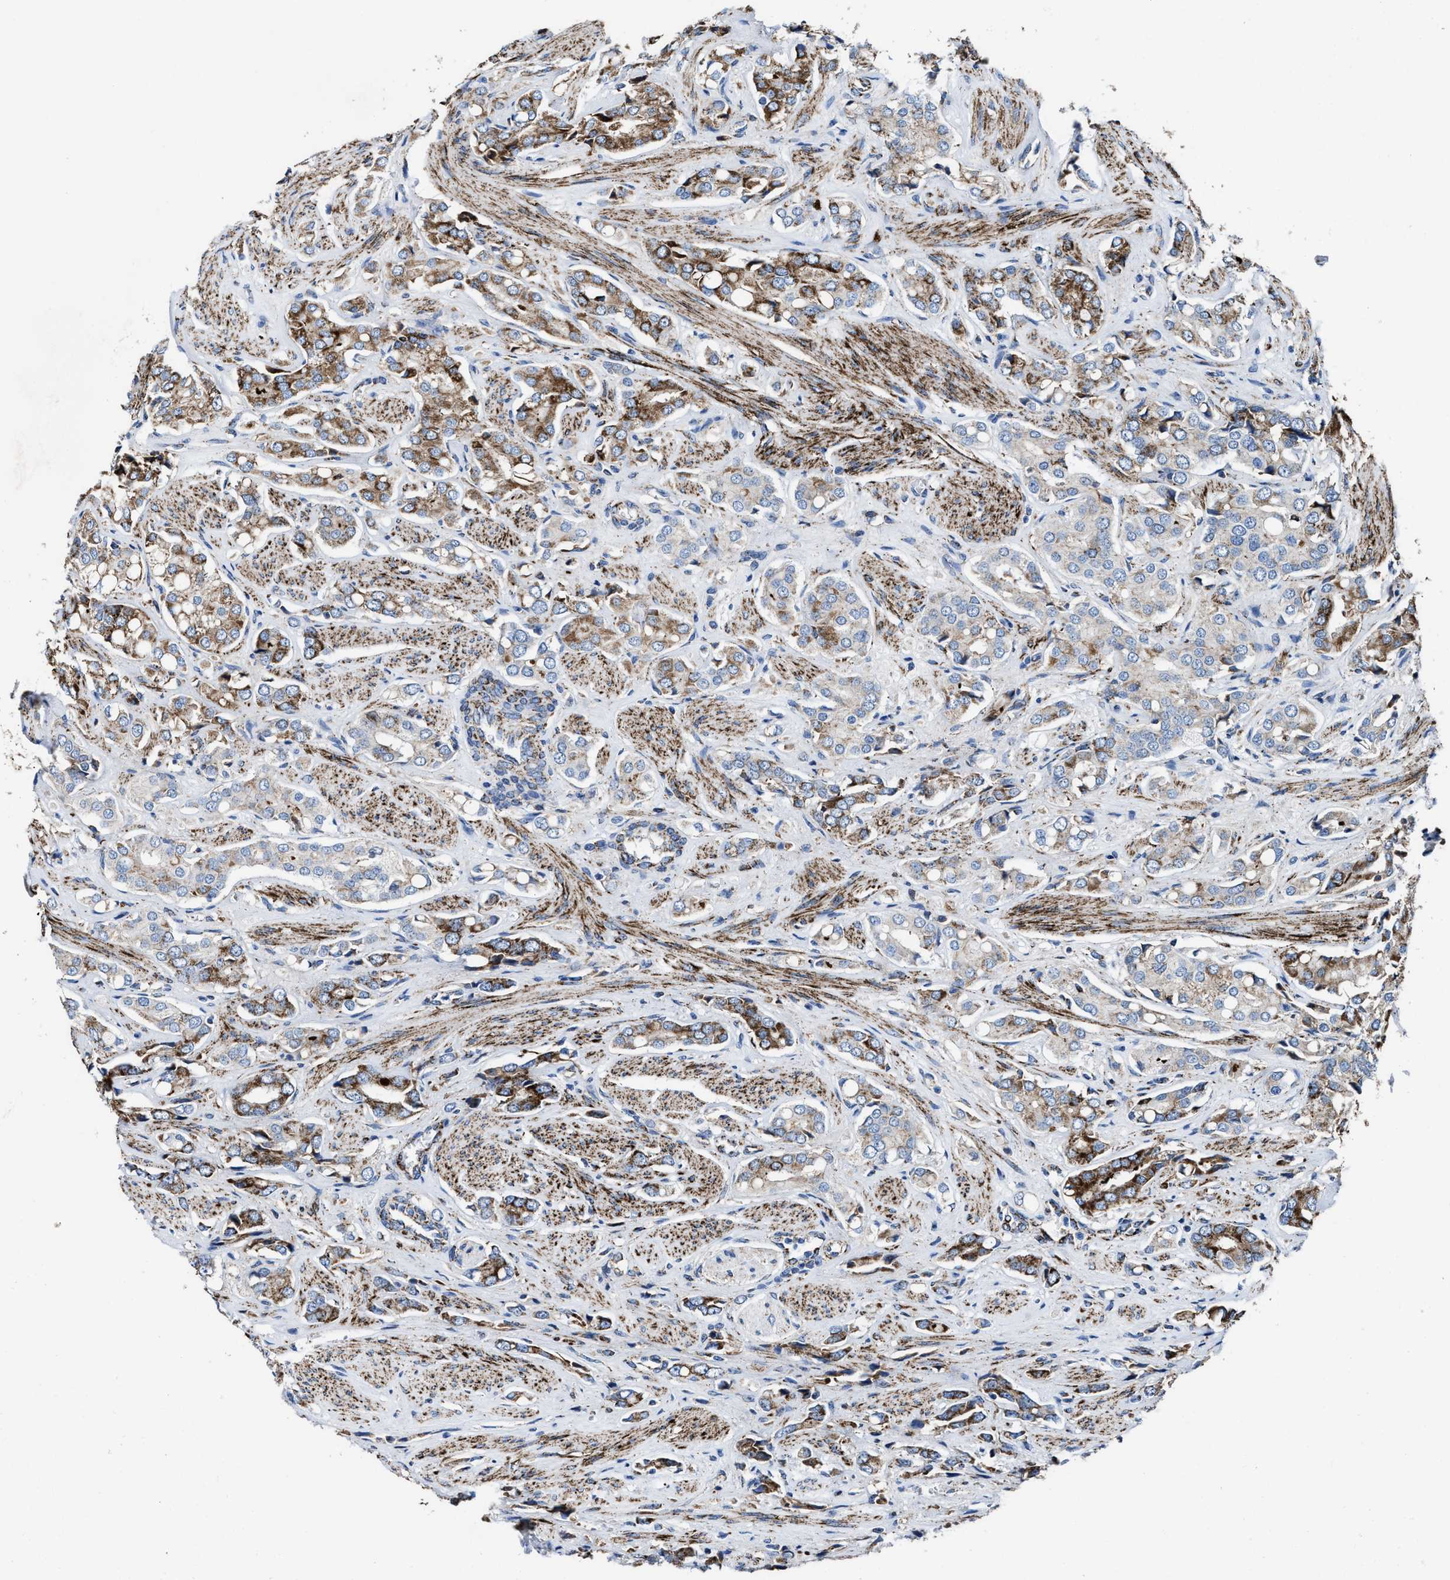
{"staining": {"intensity": "strong", "quantity": "25%-75%", "location": "cytoplasmic/membranous"}, "tissue": "prostate cancer", "cell_type": "Tumor cells", "image_type": "cancer", "snomed": [{"axis": "morphology", "description": "Adenocarcinoma, High grade"}, {"axis": "topography", "description": "Prostate"}], "caption": "Immunohistochemistry micrograph of human prostate adenocarcinoma (high-grade) stained for a protein (brown), which demonstrates high levels of strong cytoplasmic/membranous expression in approximately 25%-75% of tumor cells.", "gene": "ALDH1B1", "patient": {"sex": "male", "age": 52}}